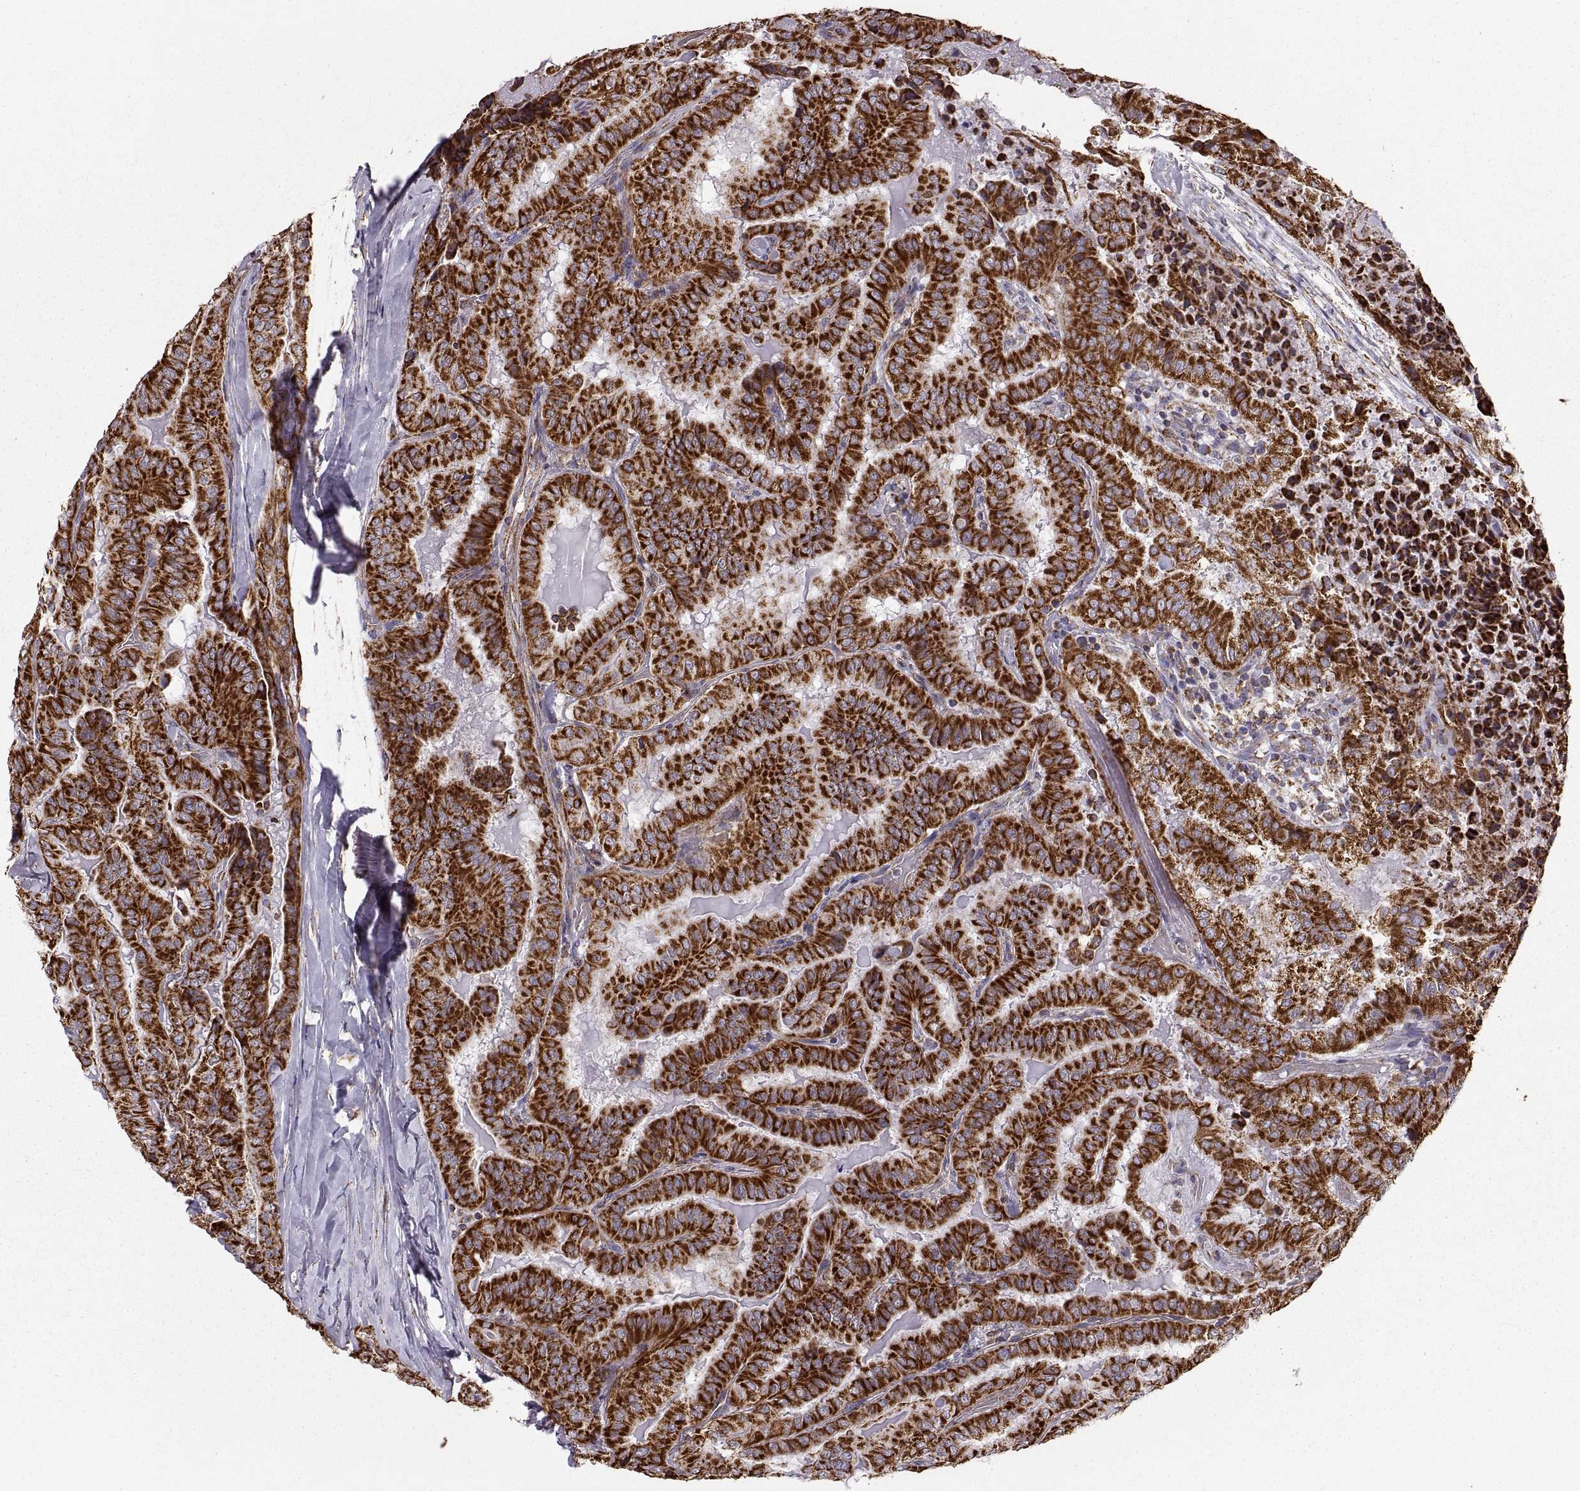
{"staining": {"intensity": "strong", "quantity": ">75%", "location": "cytoplasmic/membranous"}, "tissue": "thyroid cancer", "cell_type": "Tumor cells", "image_type": "cancer", "snomed": [{"axis": "morphology", "description": "Papillary adenocarcinoma, NOS"}, {"axis": "topography", "description": "Thyroid gland"}], "caption": "Thyroid papillary adenocarcinoma stained for a protein (brown) reveals strong cytoplasmic/membranous positive expression in approximately >75% of tumor cells.", "gene": "ARSD", "patient": {"sex": "female", "age": 68}}